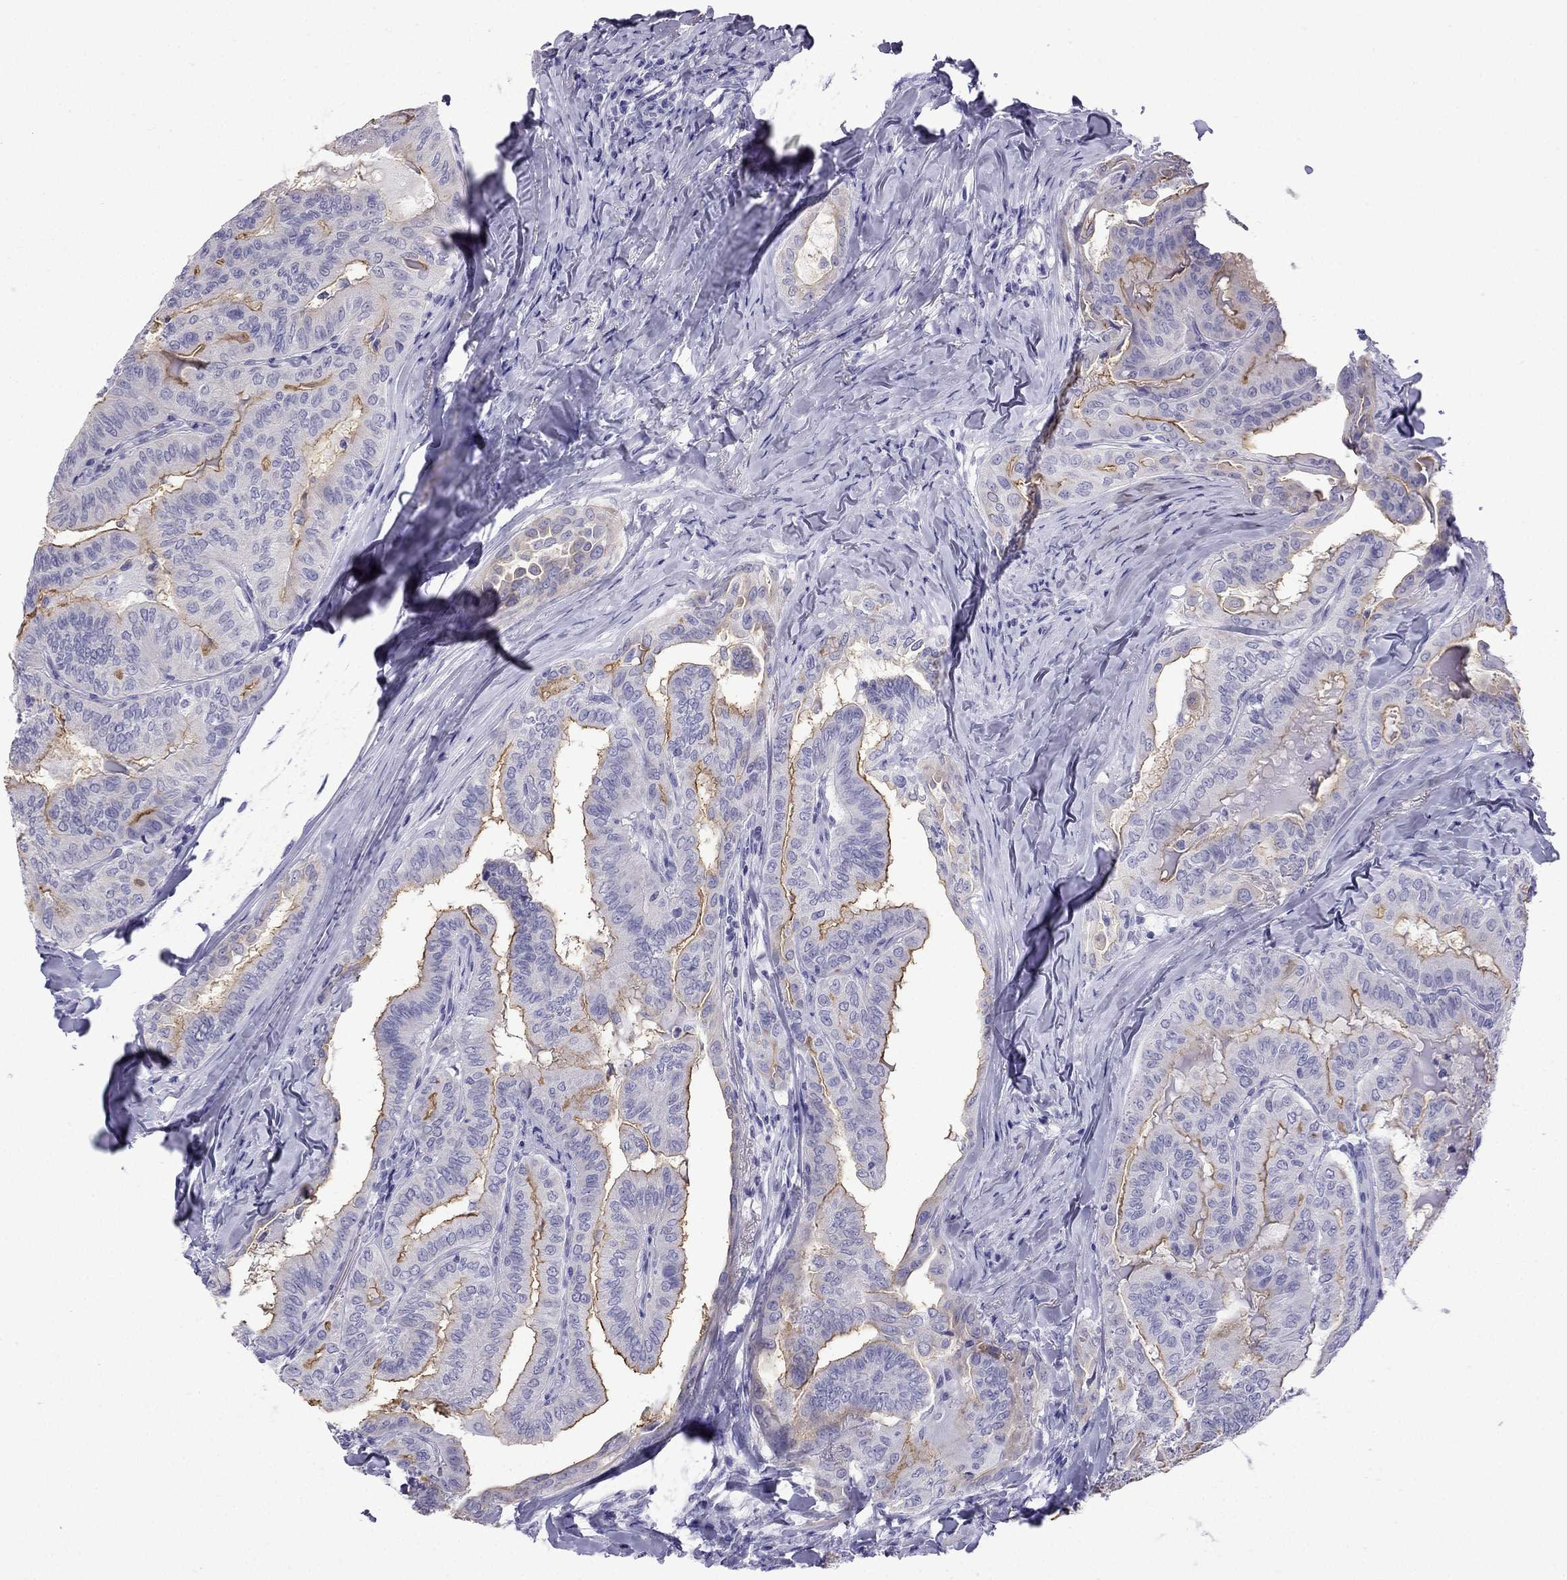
{"staining": {"intensity": "moderate", "quantity": "<25%", "location": "cytoplasmic/membranous"}, "tissue": "thyroid cancer", "cell_type": "Tumor cells", "image_type": "cancer", "snomed": [{"axis": "morphology", "description": "Papillary adenocarcinoma, NOS"}, {"axis": "topography", "description": "Thyroid gland"}], "caption": "This histopathology image displays IHC staining of thyroid cancer, with low moderate cytoplasmic/membranous positivity in approximately <25% of tumor cells.", "gene": "GJA8", "patient": {"sex": "female", "age": 68}}